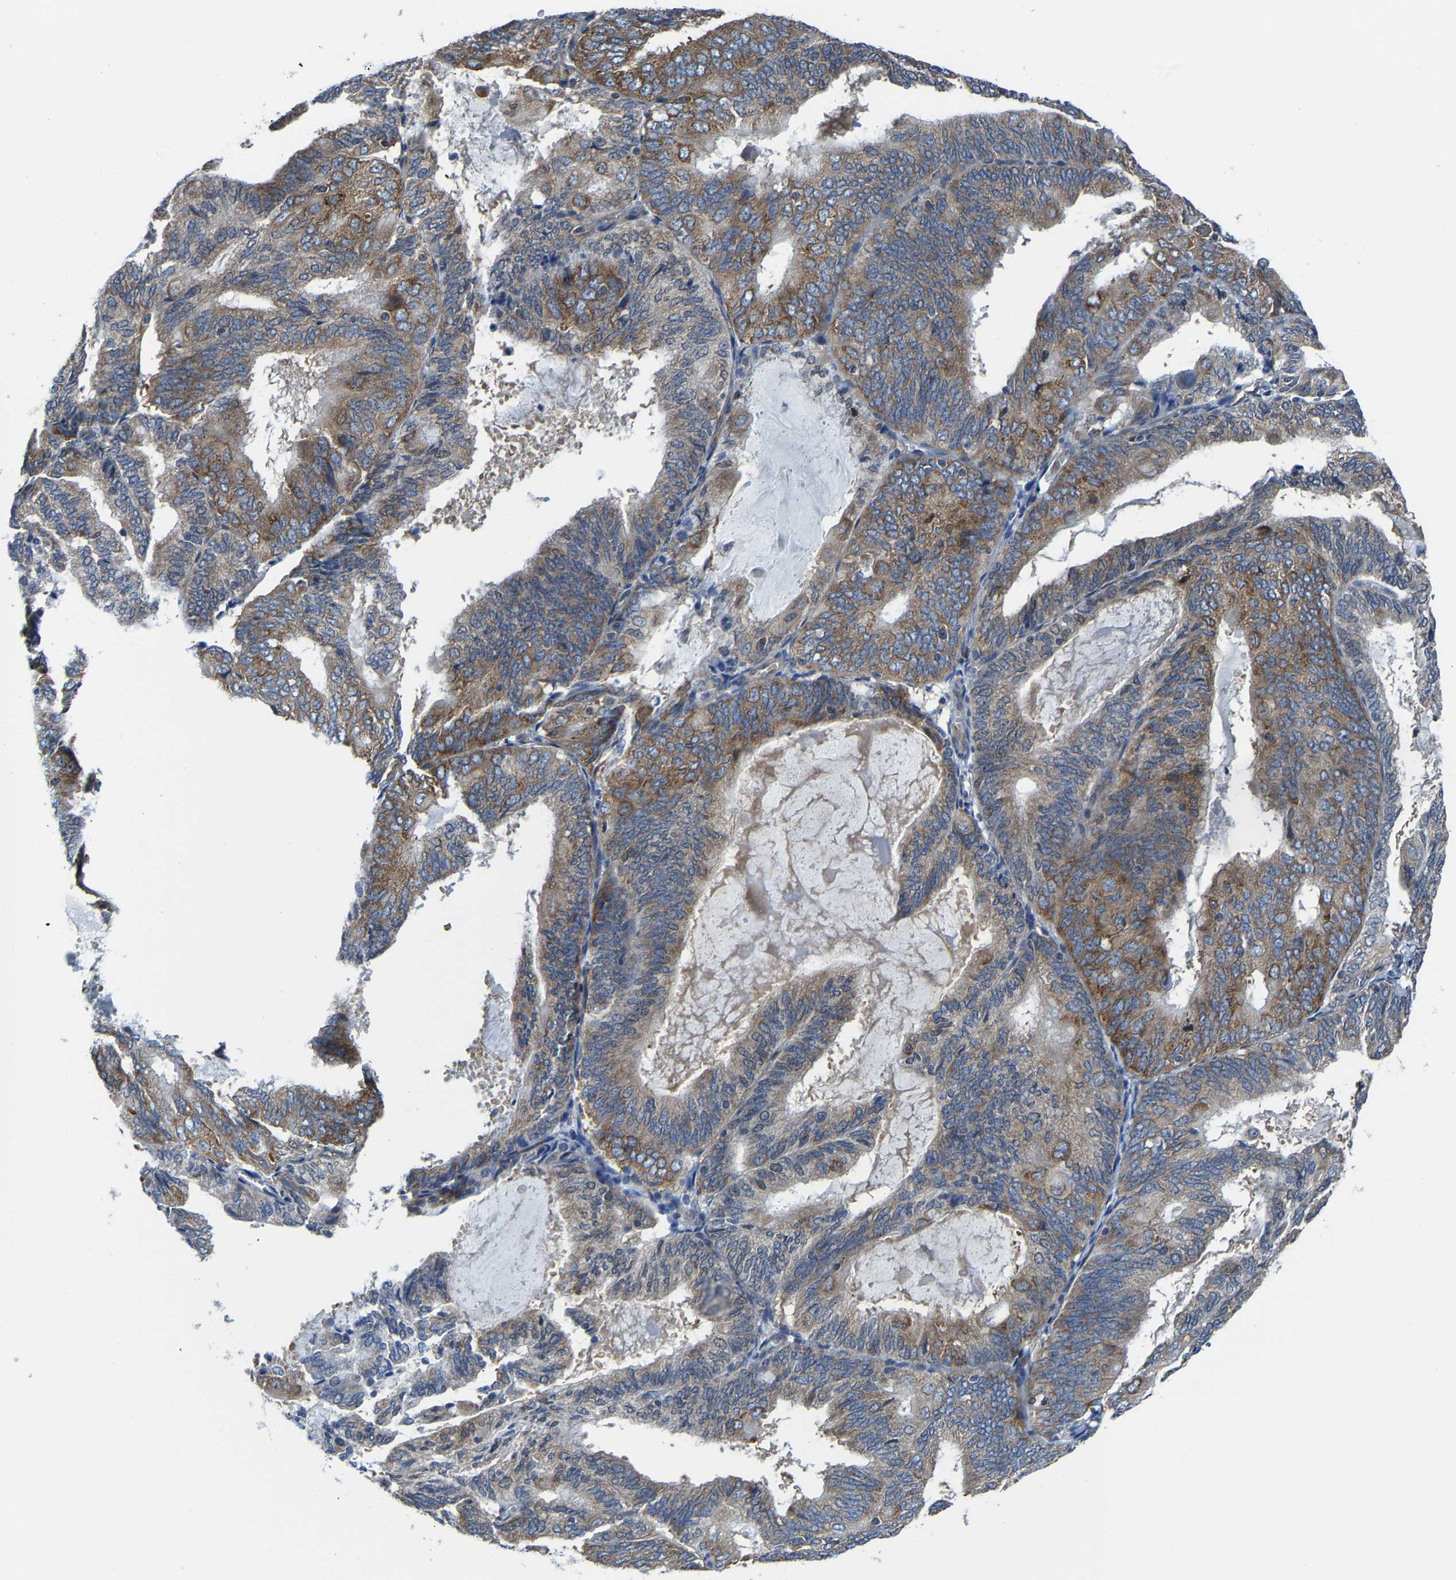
{"staining": {"intensity": "moderate", "quantity": ">75%", "location": "cytoplasmic/membranous"}, "tissue": "endometrial cancer", "cell_type": "Tumor cells", "image_type": "cancer", "snomed": [{"axis": "morphology", "description": "Adenocarcinoma, NOS"}, {"axis": "topography", "description": "Endometrium"}], "caption": "Tumor cells exhibit moderate cytoplasmic/membranous expression in approximately >75% of cells in endometrial cancer (adenocarcinoma).", "gene": "G3BP2", "patient": {"sex": "female", "age": 81}}